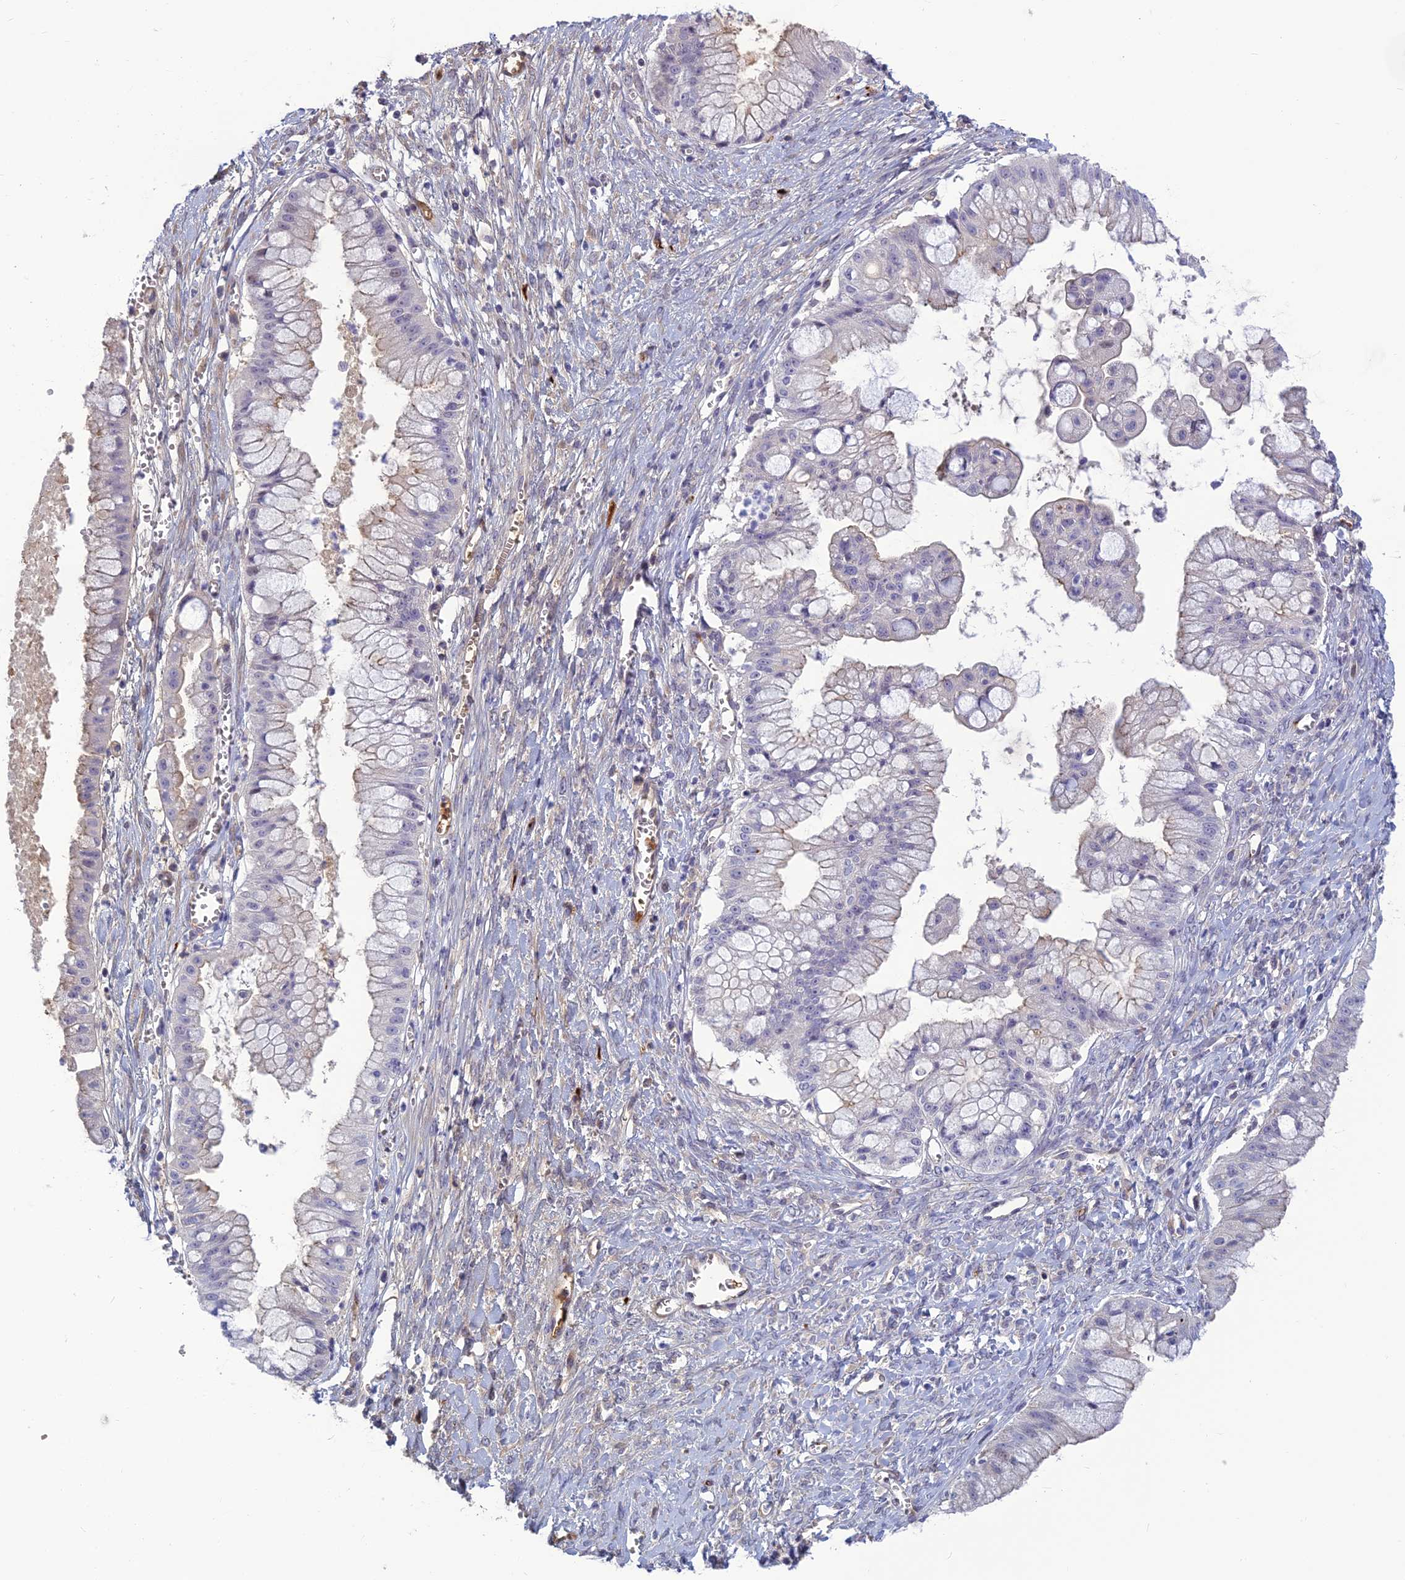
{"staining": {"intensity": "negative", "quantity": "none", "location": "none"}, "tissue": "ovarian cancer", "cell_type": "Tumor cells", "image_type": "cancer", "snomed": [{"axis": "morphology", "description": "Cystadenocarcinoma, mucinous, NOS"}, {"axis": "topography", "description": "Ovary"}], "caption": "Immunohistochemical staining of human ovarian mucinous cystadenocarcinoma exhibits no significant positivity in tumor cells.", "gene": "CLEC11A", "patient": {"sex": "female", "age": 70}}